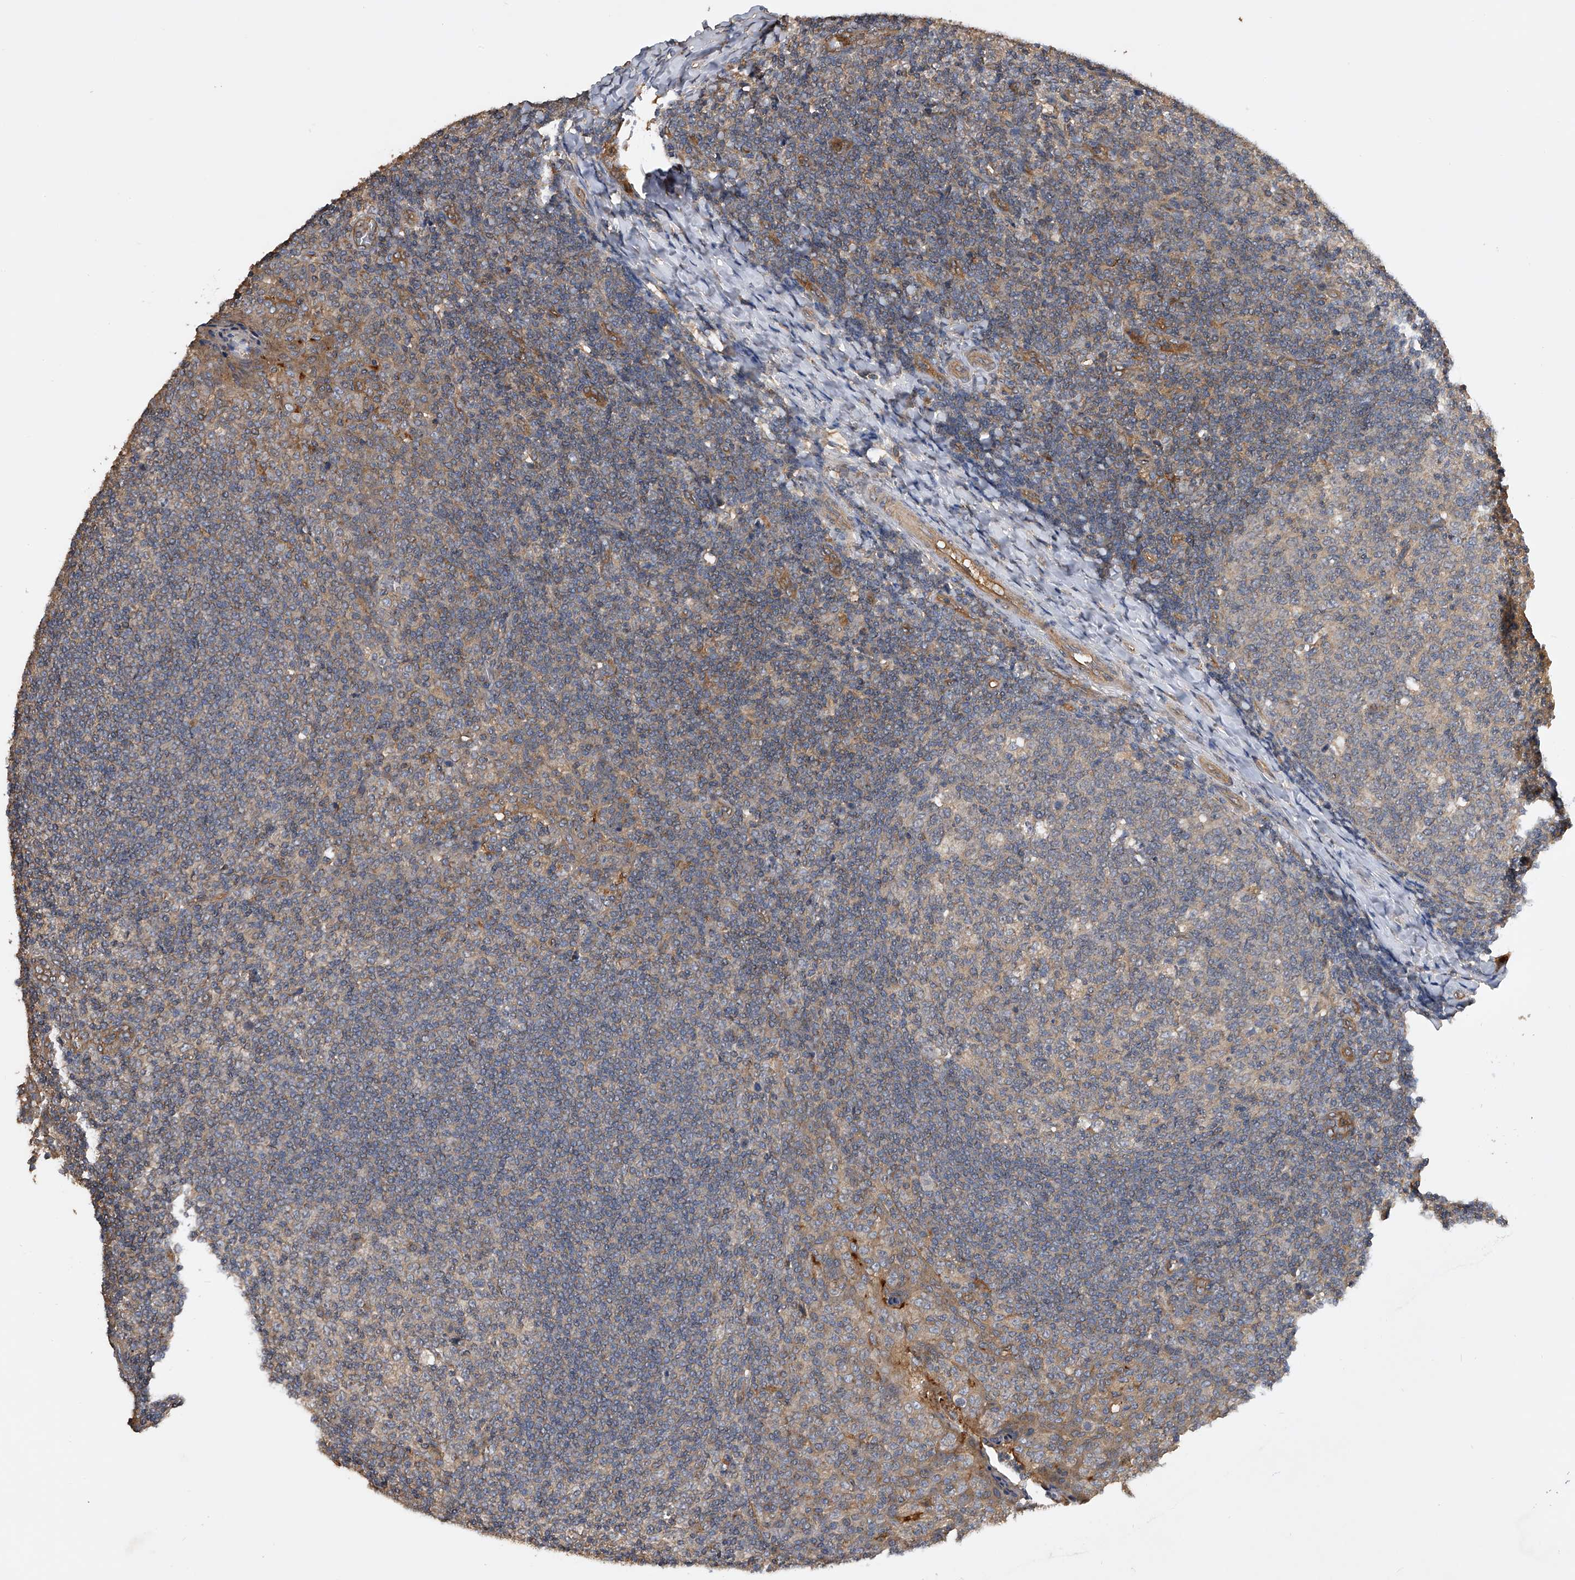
{"staining": {"intensity": "moderate", "quantity": "25%-75%", "location": "cytoplasmic/membranous"}, "tissue": "tonsil", "cell_type": "Germinal center cells", "image_type": "normal", "snomed": [{"axis": "morphology", "description": "Normal tissue, NOS"}, {"axis": "topography", "description": "Tonsil"}], "caption": "The histopathology image reveals staining of unremarkable tonsil, revealing moderate cytoplasmic/membranous protein staining (brown color) within germinal center cells.", "gene": "PTPRA", "patient": {"sex": "female", "age": 19}}